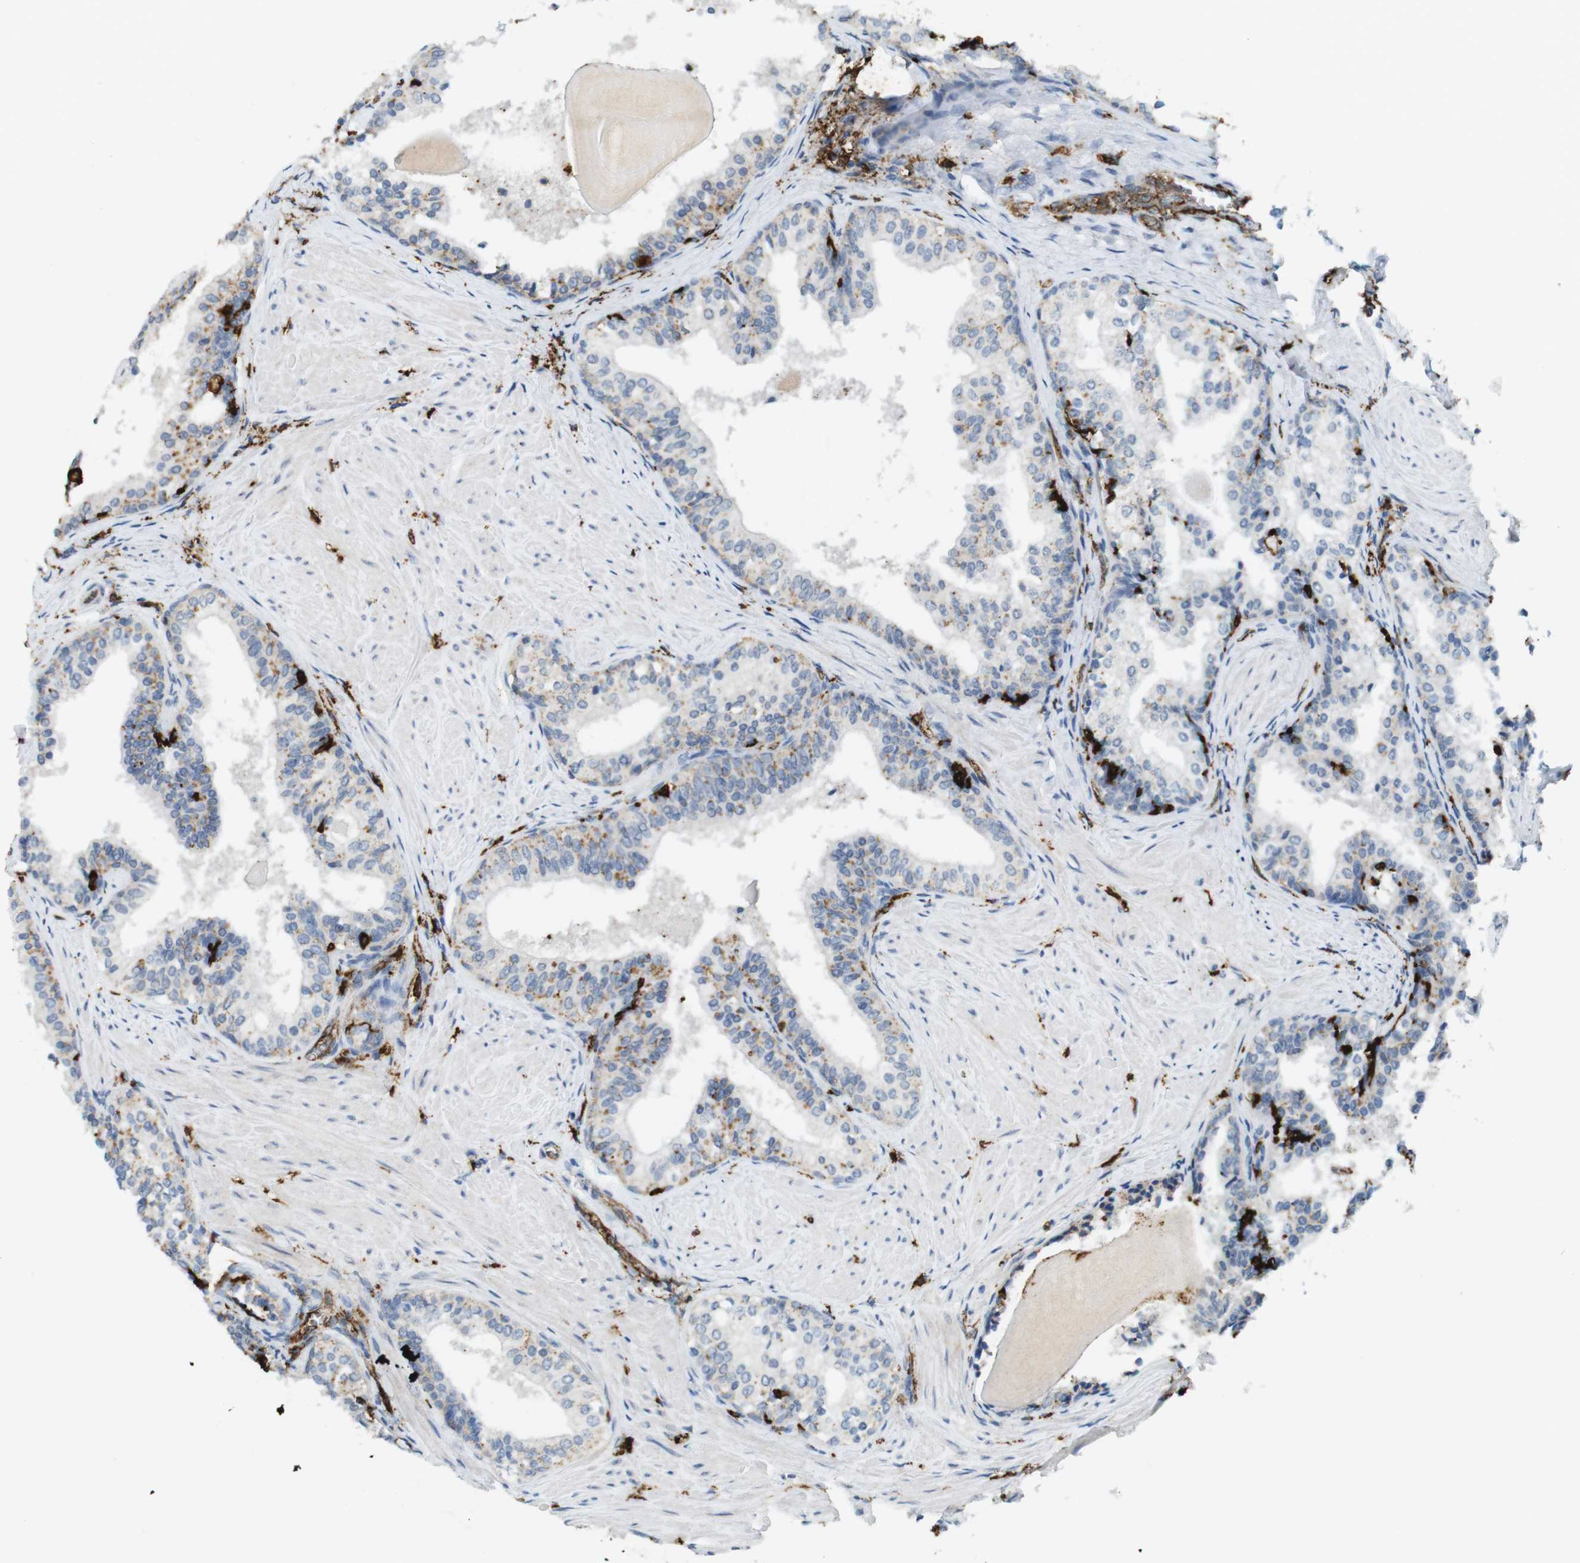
{"staining": {"intensity": "weak", "quantity": "25%-75%", "location": "cytoplasmic/membranous"}, "tissue": "prostate cancer", "cell_type": "Tumor cells", "image_type": "cancer", "snomed": [{"axis": "morphology", "description": "Adenocarcinoma, Low grade"}, {"axis": "topography", "description": "Prostate"}], "caption": "IHC photomicrograph of prostate cancer stained for a protein (brown), which reveals low levels of weak cytoplasmic/membranous positivity in approximately 25%-75% of tumor cells.", "gene": "HLA-DRA", "patient": {"sex": "male", "age": 60}}